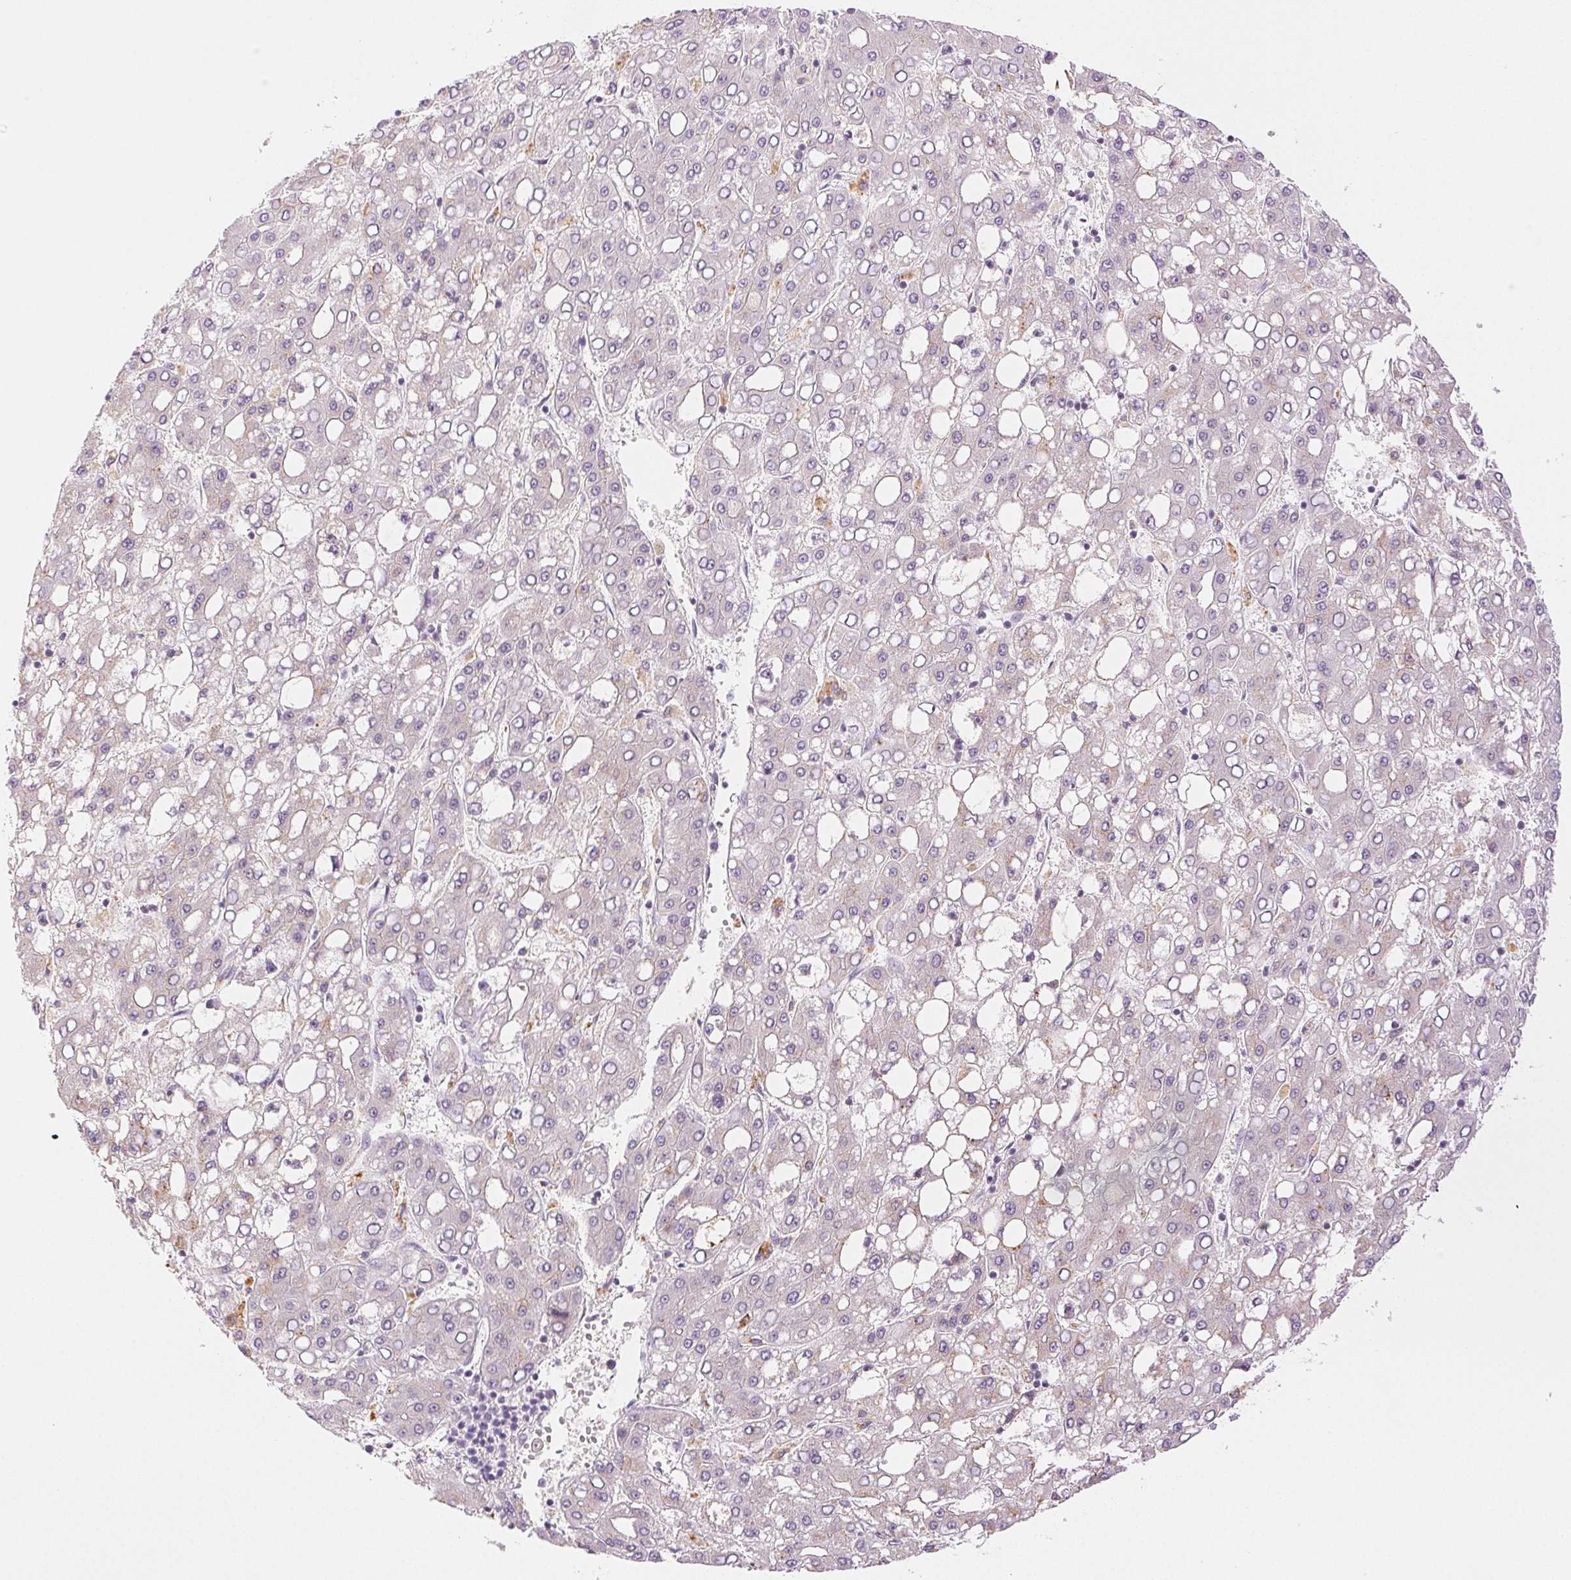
{"staining": {"intensity": "negative", "quantity": "none", "location": "none"}, "tissue": "liver cancer", "cell_type": "Tumor cells", "image_type": "cancer", "snomed": [{"axis": "morphology", "description": "Carcinoma, Hepatocellular, NOS"}, {"axis": "topography", "description": "Liver"}], "caption": "A micrograph of human liver hepatocellular carcinoma is negative for staining in tumor cells.", "gene": "SLC5A2", "patient": {"sex": "male", "age": 65}}